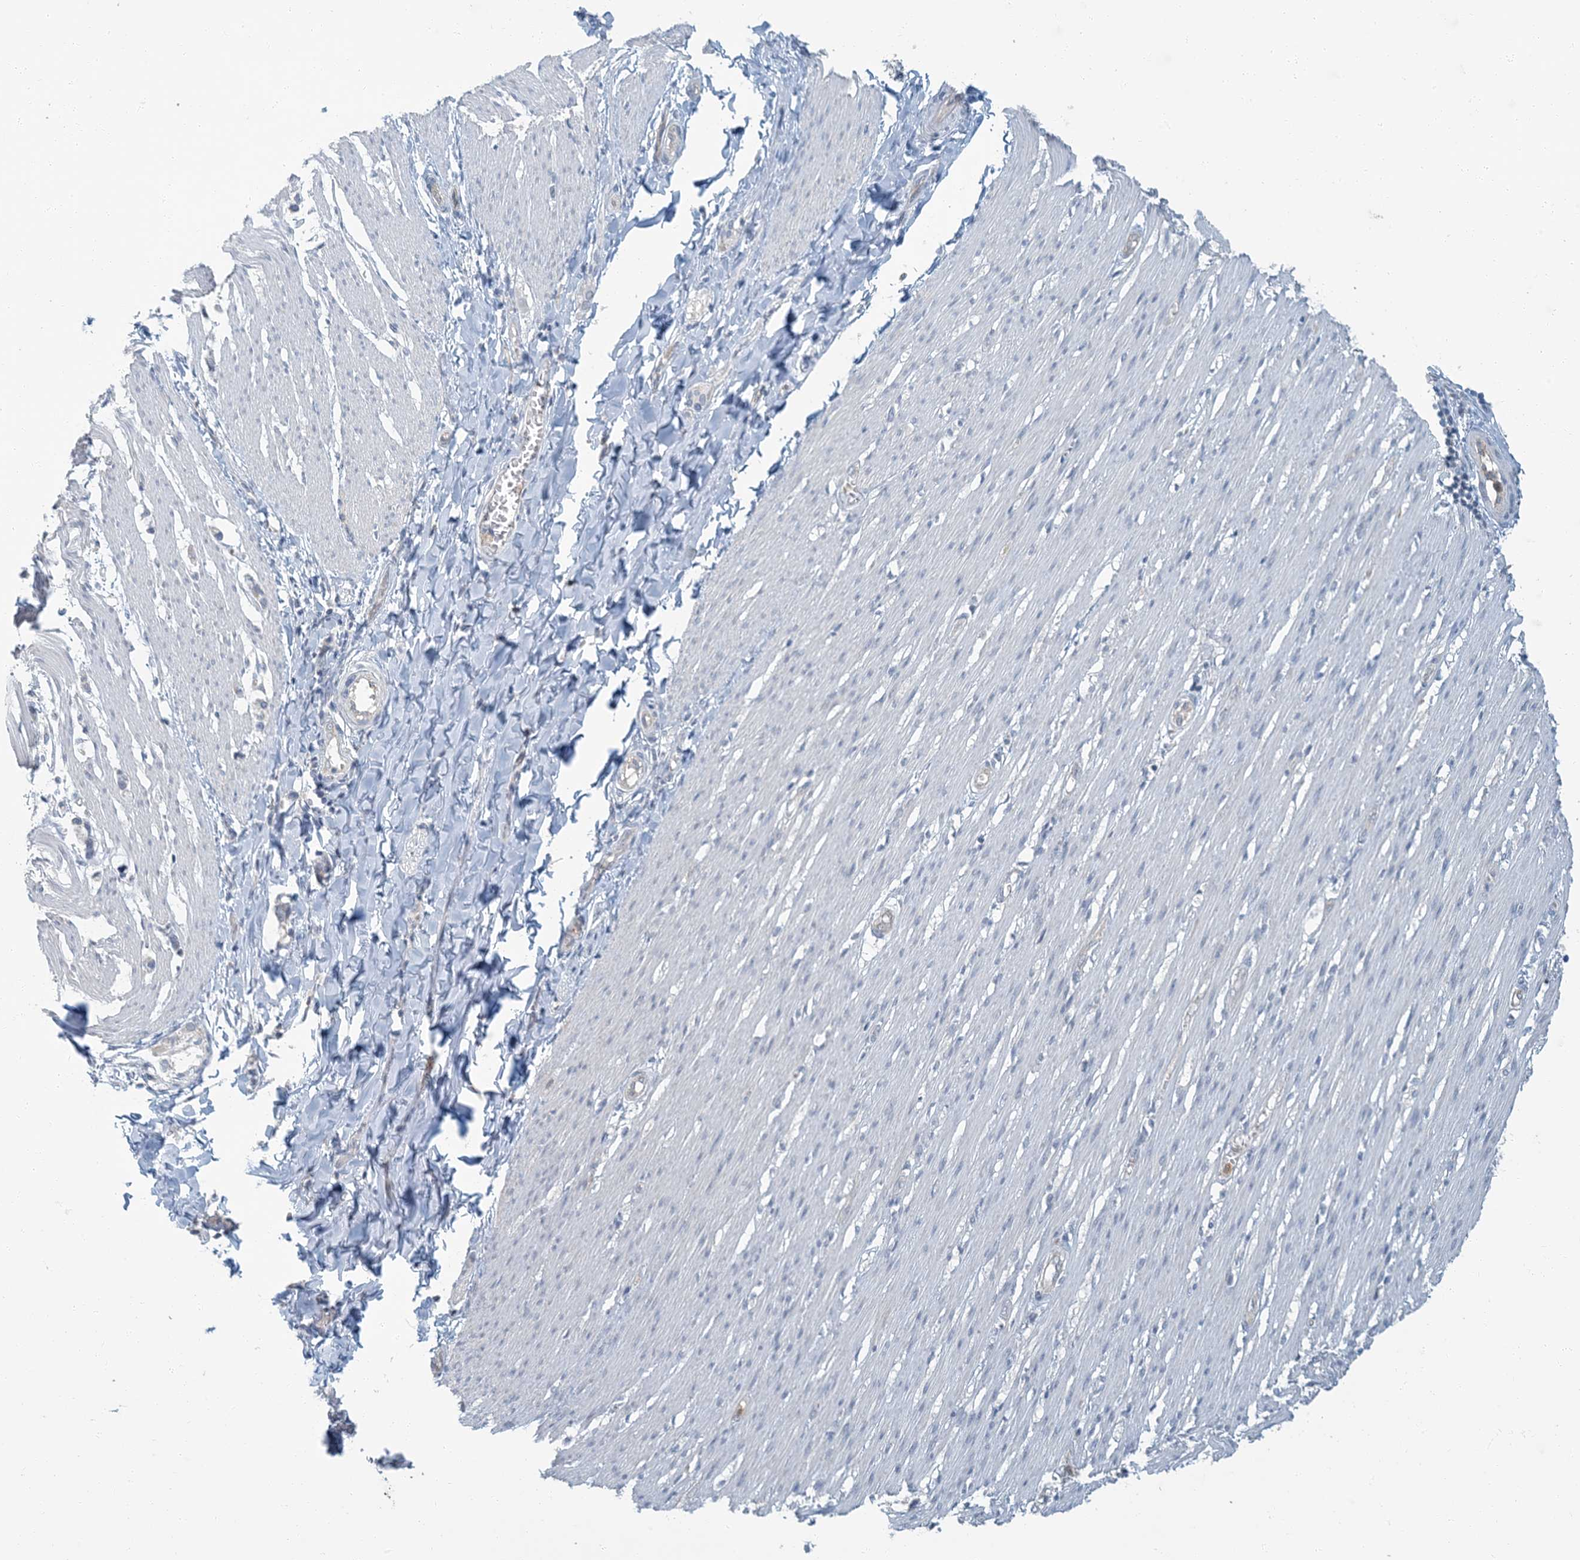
{"staining": {"intensity": "negative", "quantity": "none", "location": "none"}, "tissue": "smooth muscle", "cell_type": "Smooth muscle cells", "image_type": "normal", "snomed": [{"axis": "morphology", "description": "Normal tissue, NOS"}, {"axis": "morphology", "description": "Adenocarcinoma, NOS"}, {"axis": "topography", "description": "Colon"}, {"axis": "topography", "description": "Peripheral nerve tissue"}], "caption": "Immunohistochemistry (IHC) micrograph of benign smooth muscle stained for a protein (brown), which reveals no positivity in smooth muscle cells.", "gene": "EPHA4", "patient": {"sex": "male", "age": 14}}